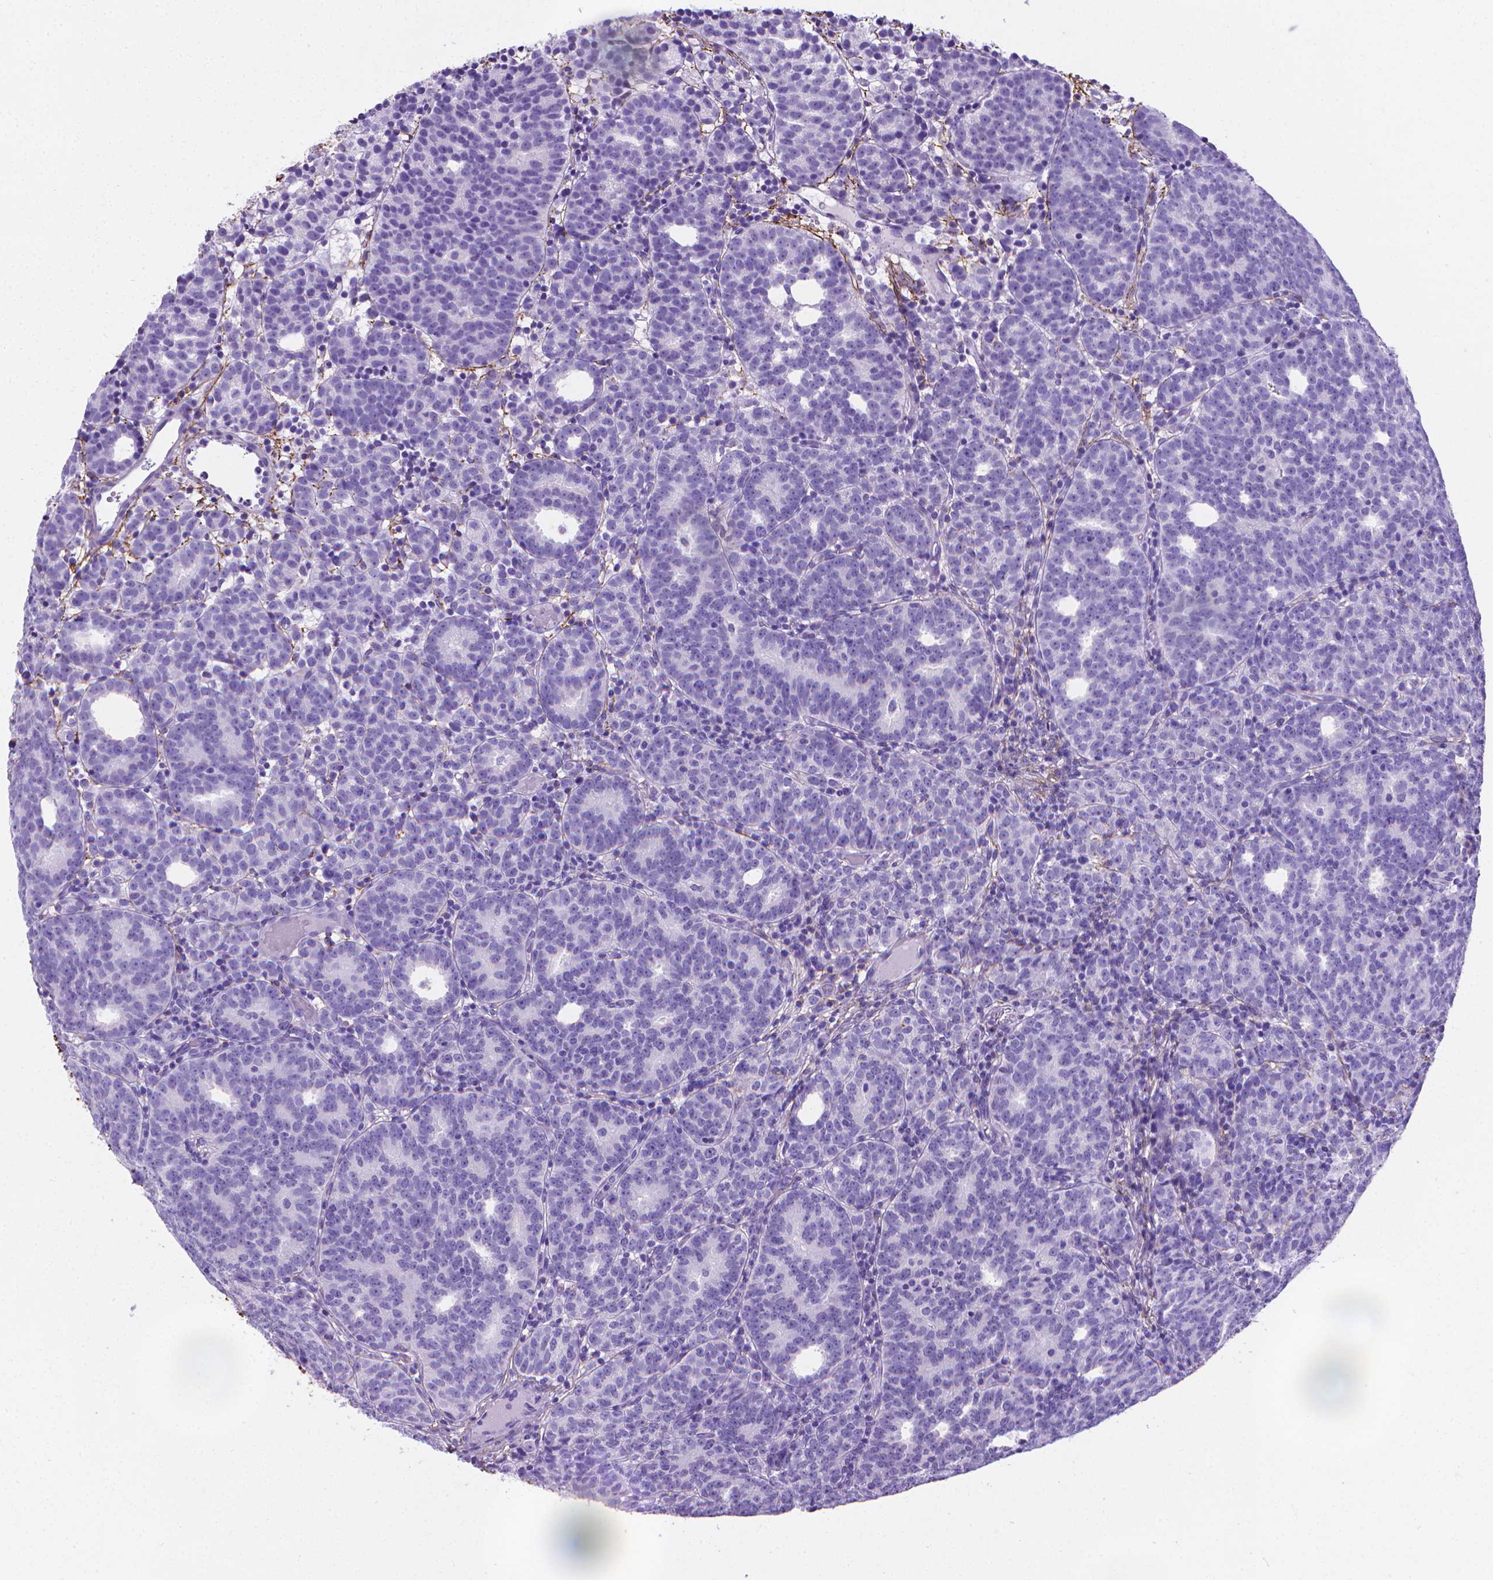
{"staining": {"intensity": "negative", "quantity": "none", "location": "none"}, "tissue": "prostate cancer", "cell_type": "Tumor cells", "image_type": "cancer", "snomed": [{"axis": "morphology", "description": "Adenocarcinoma, High grade"}, {"axis": "topography", "description": "Prostate"}], "caption": "IHC of human prostate cancer (adenocarcinoma (high-grade)) demonstrates no staining in tumor cells. (Brightfield microscopy of DAB (3,3'-diaminobenzidine) immunohistochemistry at high magnification).", "gene": "MFAP2", "patient": {"sex": "male", "age": 53}}